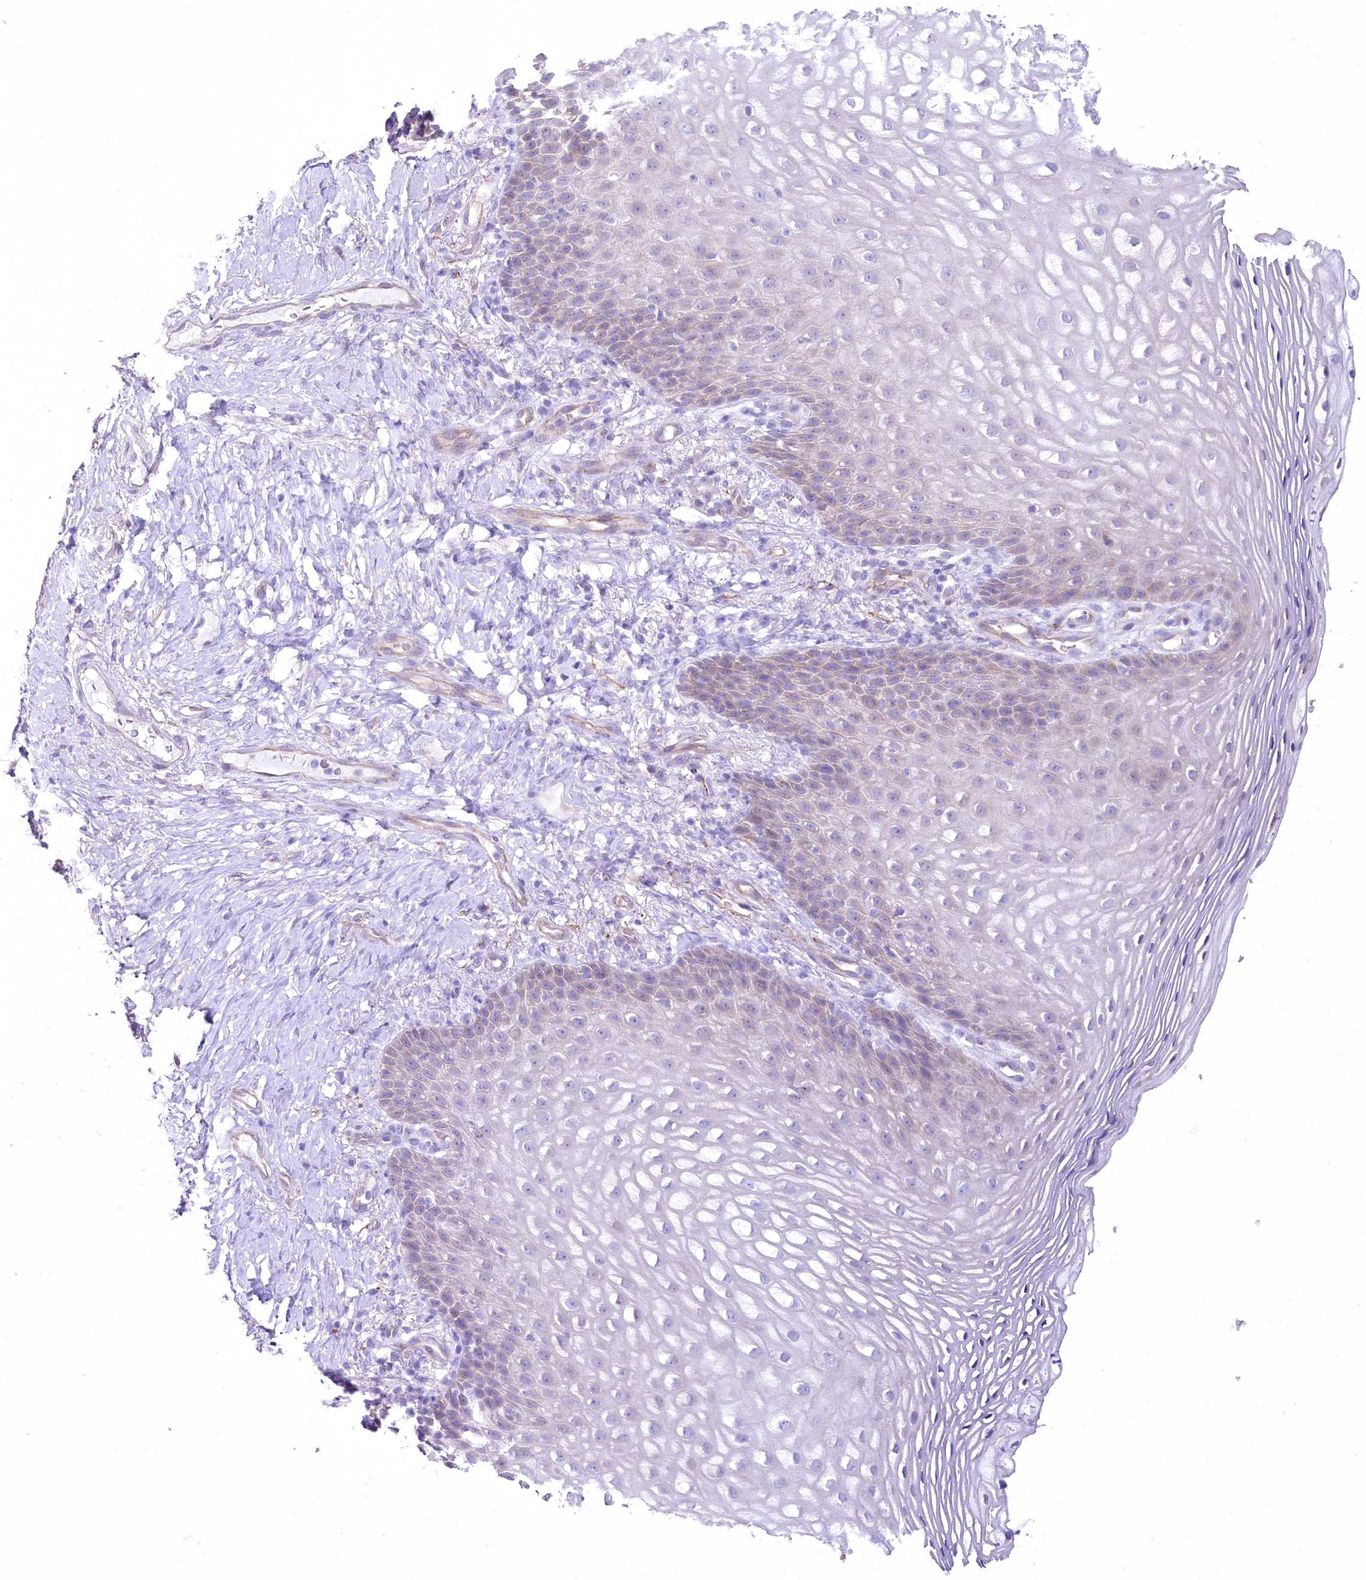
{"staining": {"intensity": "negative", "quantity": "none", "location": "none"}, "tissue": "vagina", "cell_type": "Squamous epithelial cells", "image_type": "normal", "snomed": [{"axis": "morphology", "description": "Normal tissue, NOS"}, {"axis": "topography", "description": "Vagina"}], "caption": "IHC micrograph of unremarkable vagina: vagina stained with DAB (3,3'-diaminobenzidine) exhibits no significant protein expression in squamous epithelial cells.", "gene": "LRRC34", "patient": {"sex": "female", "age": 60}}